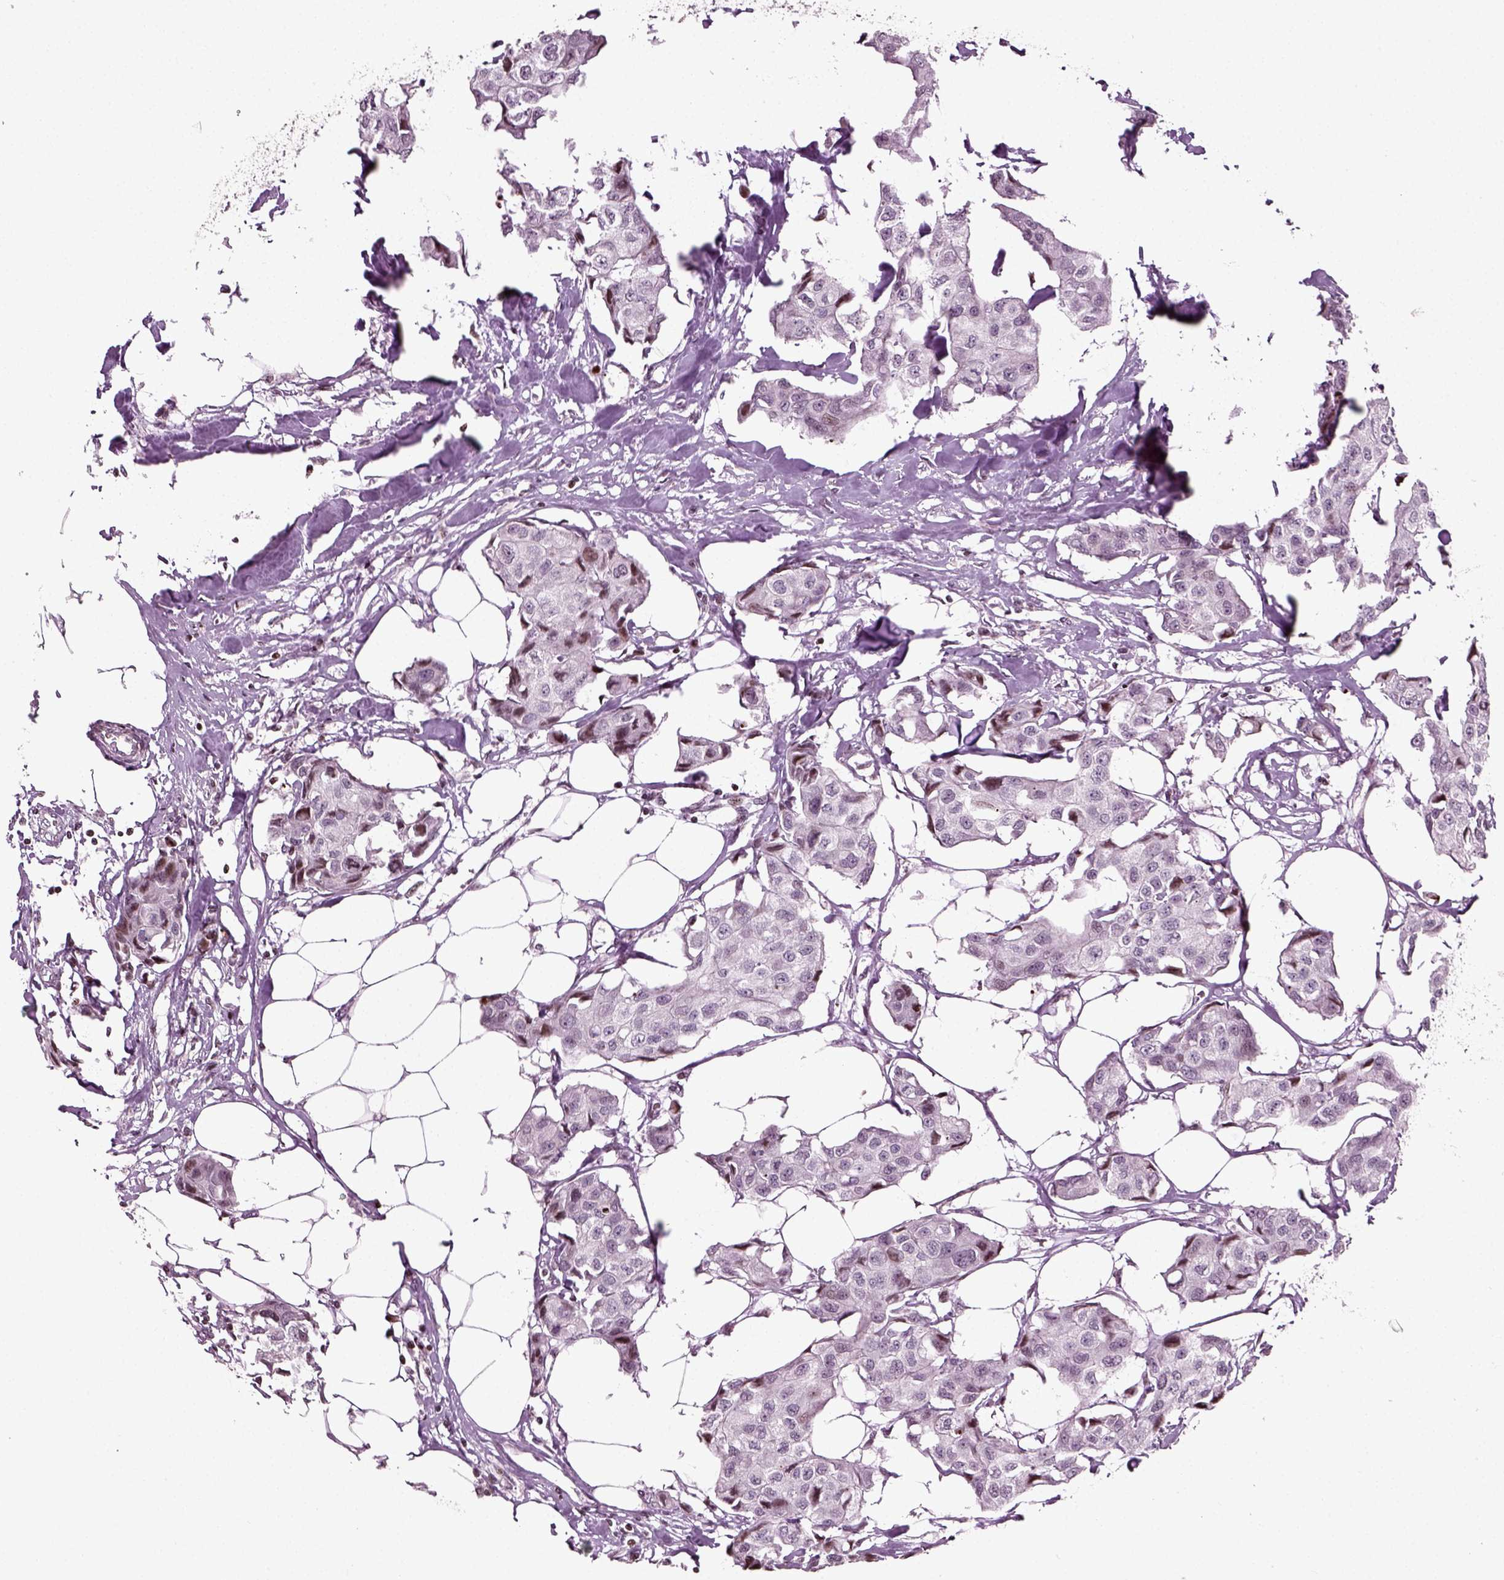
{"staining": {"intensity": "moderate", "quantity": "<25%", "location": "nuclear"}, "tissue": "breast cancer", "cell_type": "Tumor cells", "image_type": "cancer", "snomed": [{"axis": "morphology", "description": "Duct carcinoma"}, {"axis": "topography", "description": "Breast"}], "caption": "Breast intraductal carcinoma was stained to show a protein in brown. There is low levels of moderate nuclear expression in approximately <25% of tumor cells. The staining is performed using DAB (3,3'-diaminobenzidine) brown chromogen to label protein expression. The nuclei are counter-stained blue using hematoxylin.", "gene": "HEYL", "patient": {"sex": "female", "age": 80}}